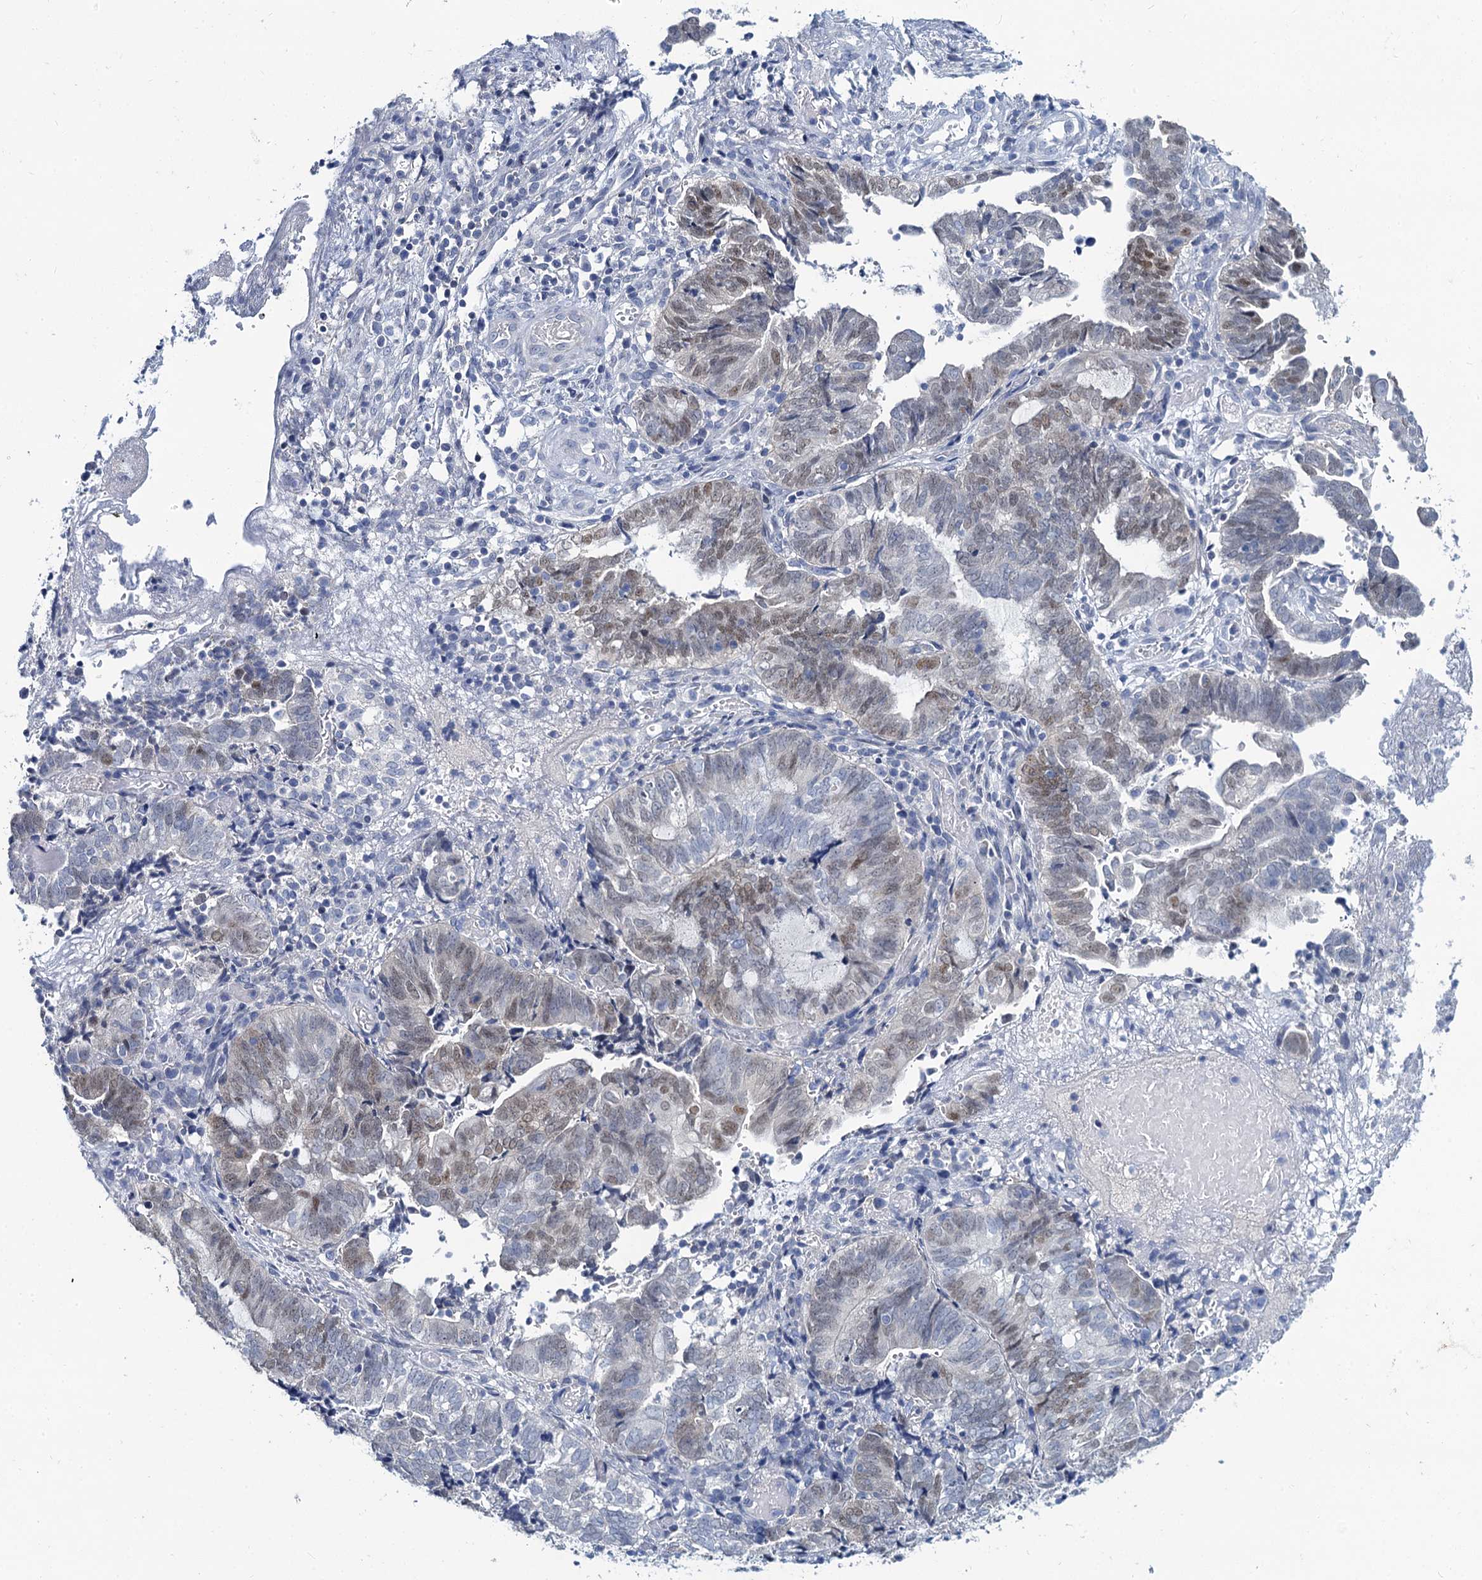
{"staining": {"intensity": "weak", "quantity": "<25%", "location": "nuclear"}, "tissue": "endometrial cancer", "cell_type": "Tumor cells", "image_type": "cancer", "snomed": [{"axis": "morphology", "description": "Adenocarcinoma, NOS"}, {"axis": "topography", "description": "Uterus"}, {"axis": "topography", "description": "Endometrium"}], "caption": "DAB (3,3'-diaminobenzidine) immunohistochemical staining of human endometrial adenocarcinoma demonstrates no significant expression in tumor cells.", "gene": "TOX3", "patient": {"sex": "female", "age": 70}}